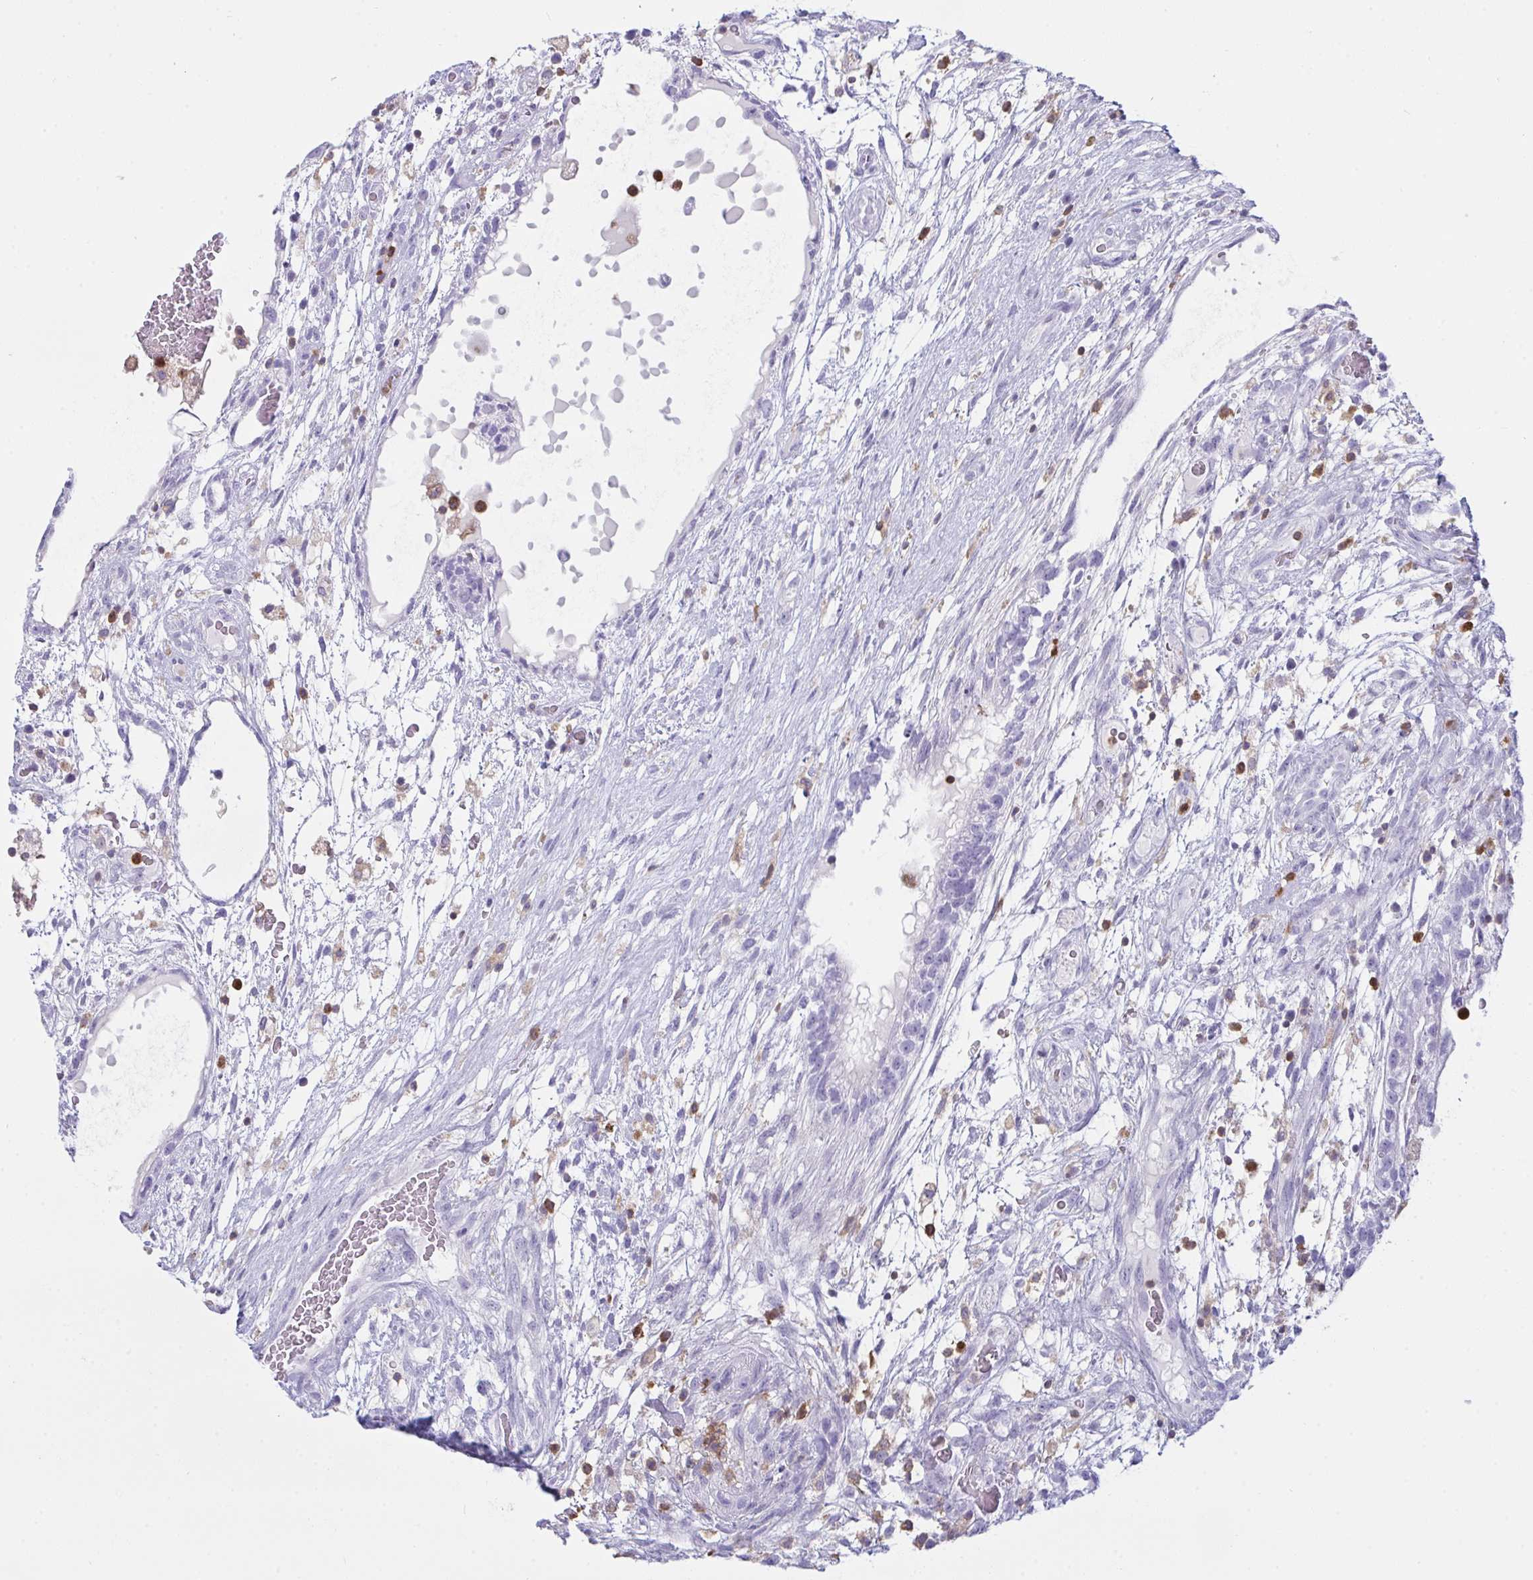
{"staining": {"intensity": "negative", "quantity": "none", "location": "none"}, "tissue": "testis cancer", "cell_type": "Tumor cells", "image_type": "cancer", "snomed": [{"axis": "morphology", "description": "Carcinoma, Embryonal, NOS"}, {"axis": "topography", "description": "Testis"}], "caption": "A photomicrograph of human testis embryonal carcinoma is negative for staining in tumor cells.", "gene": "MYO1F", "patient": {"sex": "male", "age": 32}}